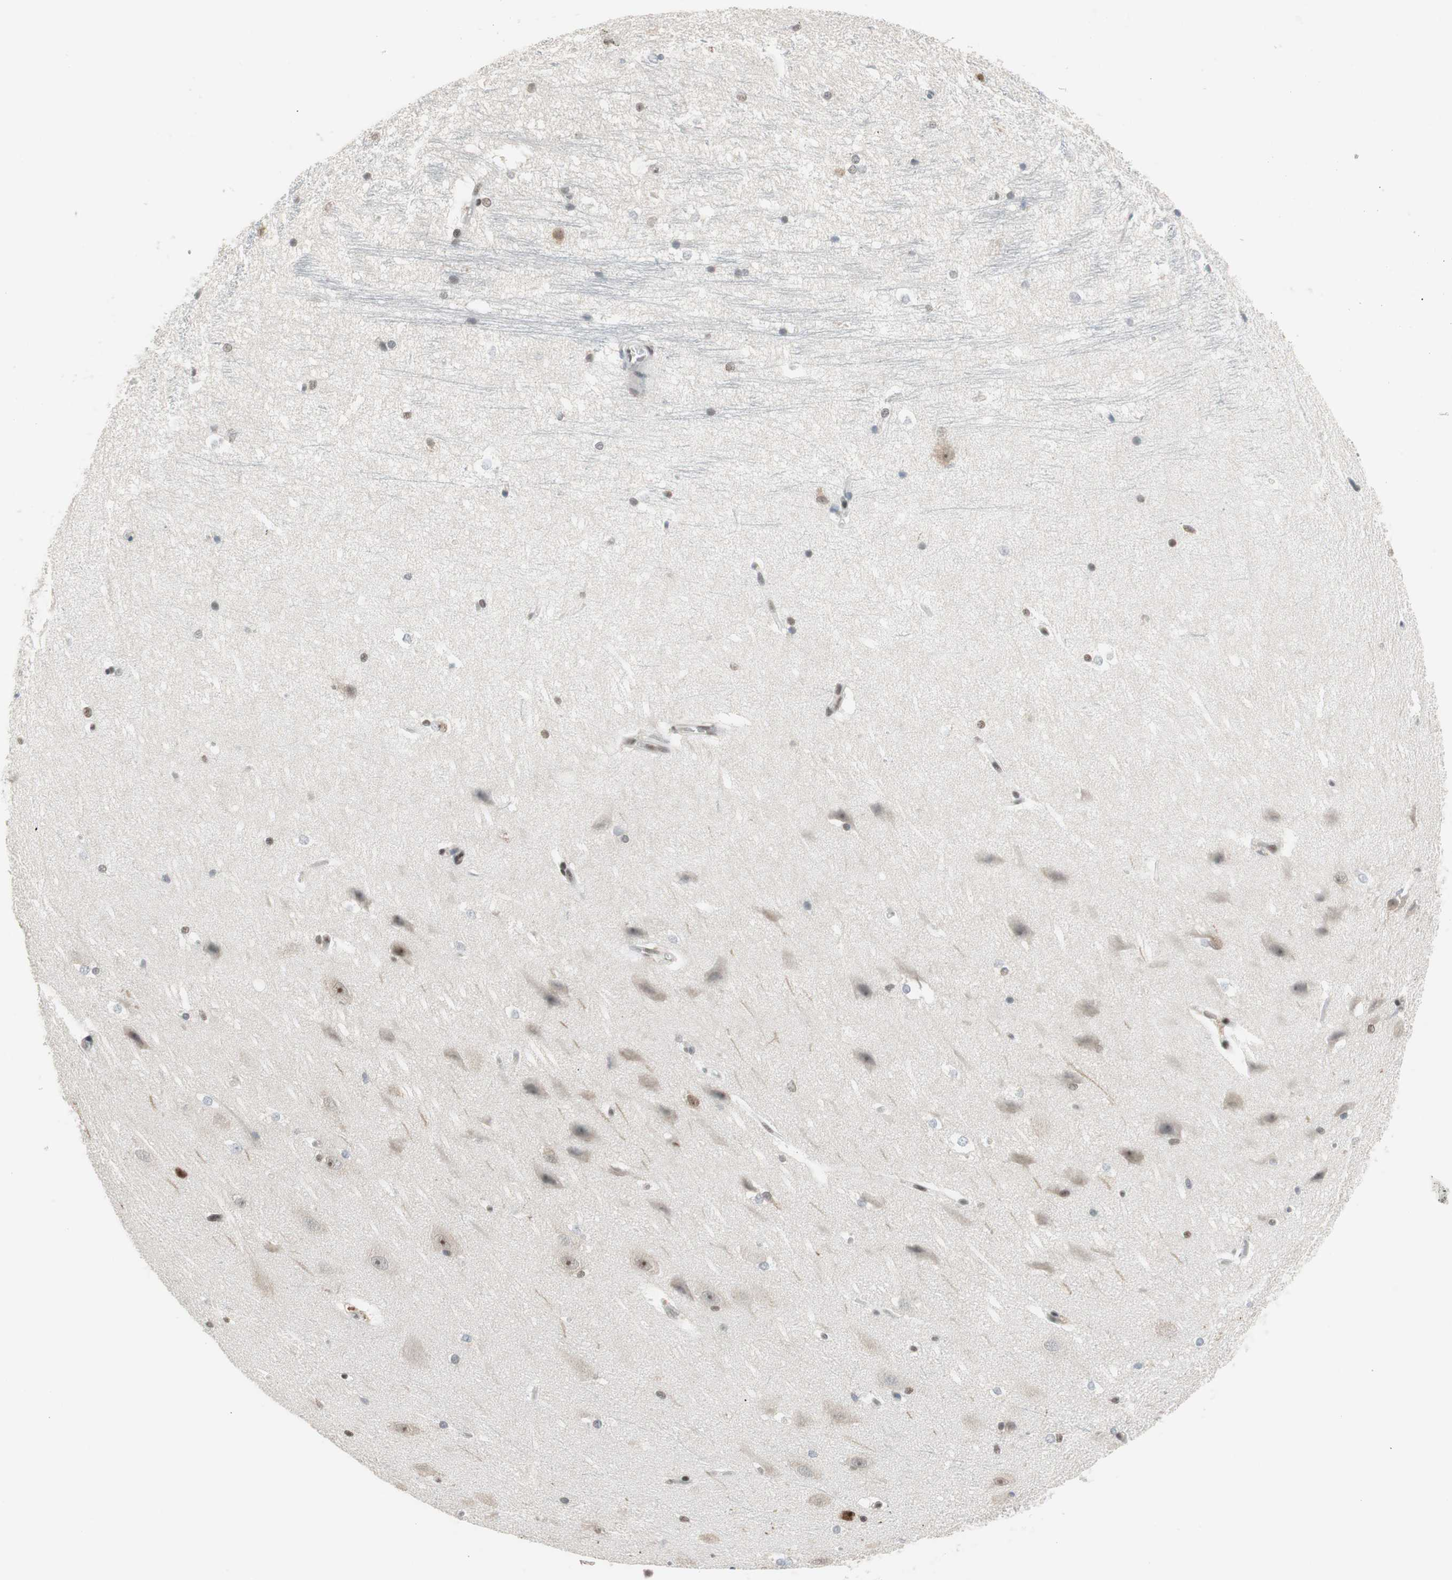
{"staining": {"intensity": "negative", "quantity": "none", "location": "none"}, "tissue": "hippocampus", "cell_type": "Glial cells", "image_type": "normal", "snomed": [{"axis": "morphology", "description": "Normal tissue, NOS"}, {"axis": "topography", "description": "Hippocampus"}], "caption": "DAB (3,3'-diaminobenzidine) immunohistochemical staining of unremarkable human hippocampus exhibits no significant expression in glial cells. (DAB (3,3'-diaminobenzidine) immunohistochemistry, high magnification).", "gene": "RTF1", "patient": {"sex": "female", "age": 19}}